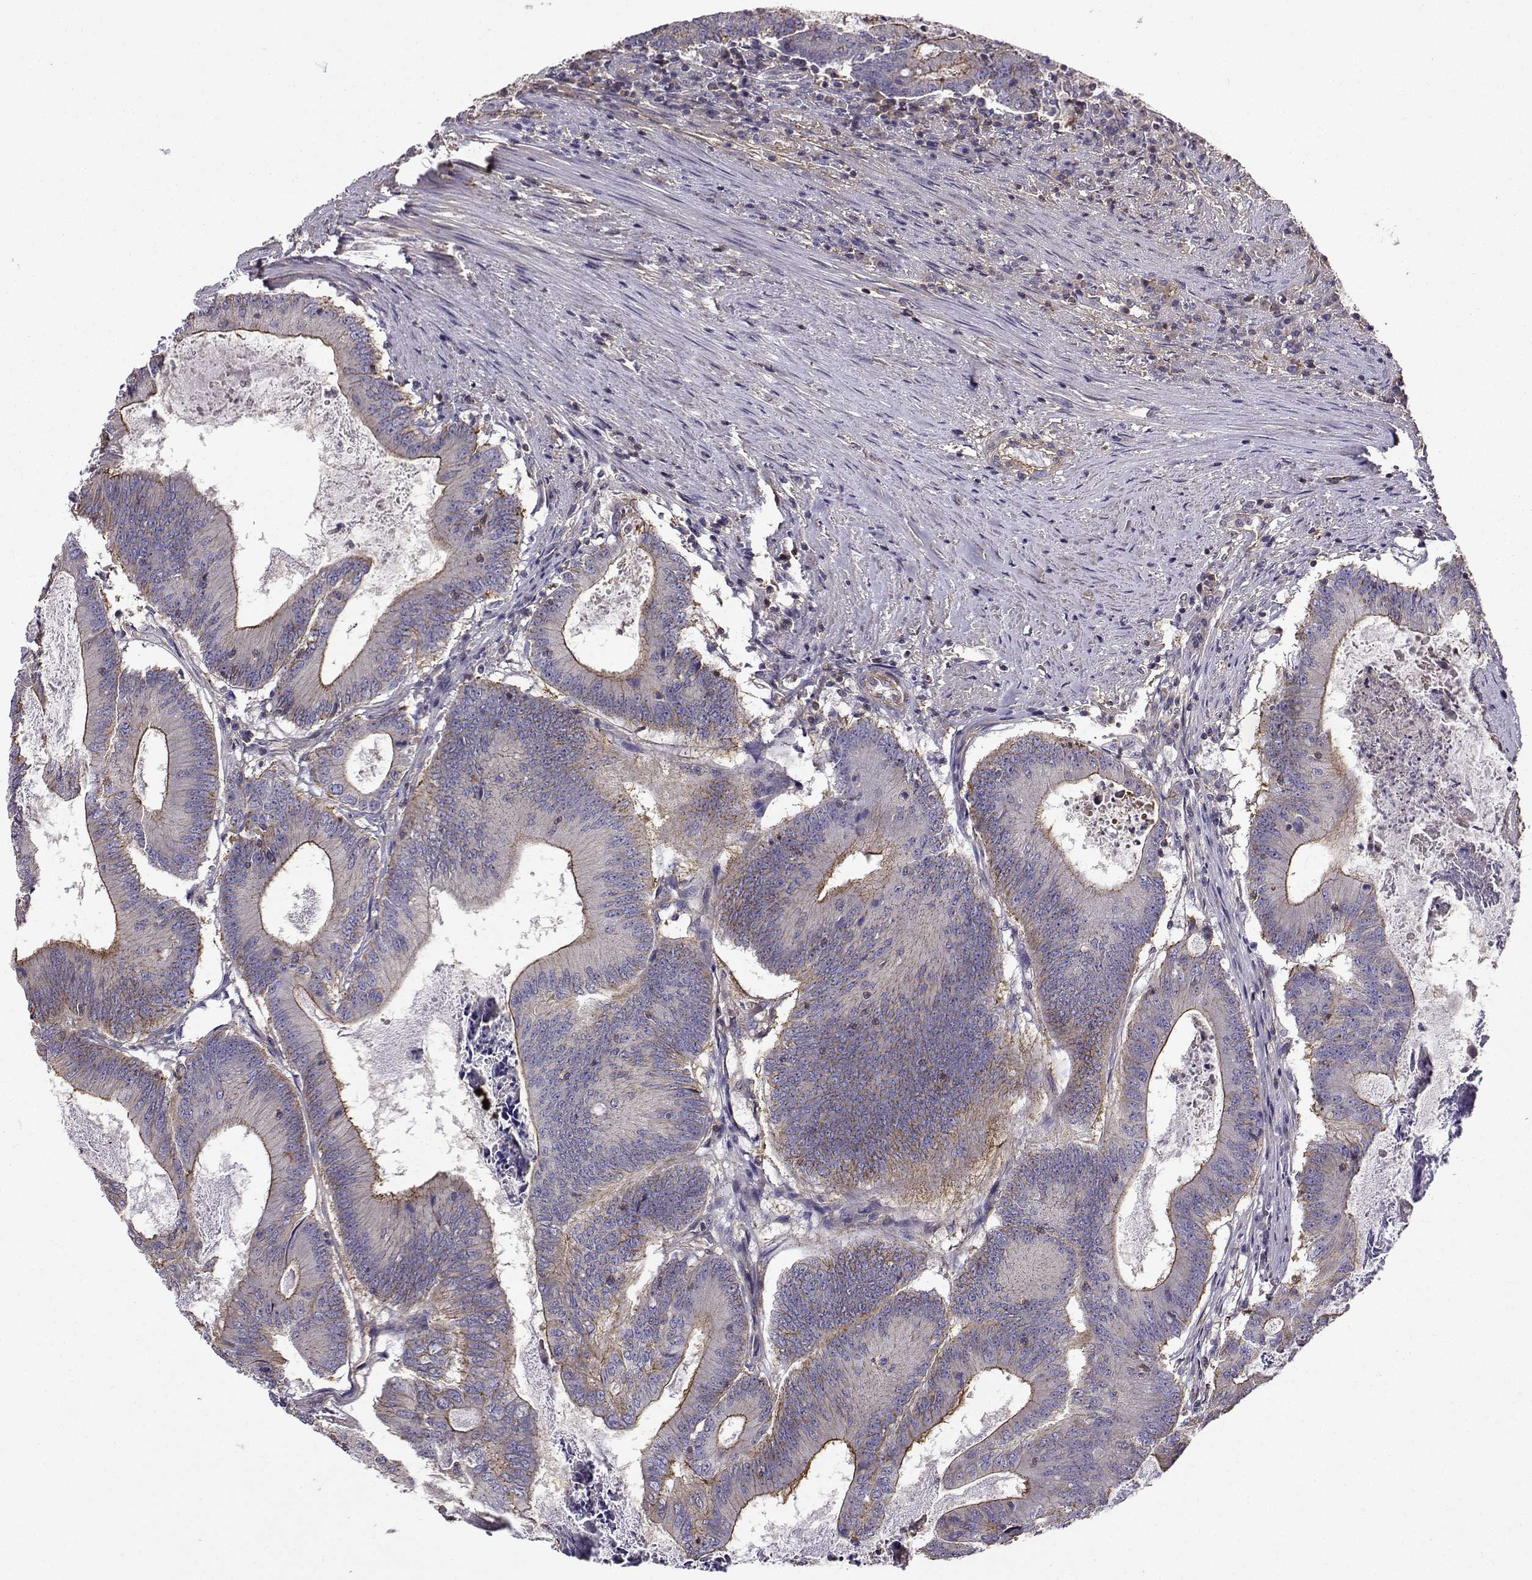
{"staining": {"intensity": "moderate", "quantity": "<25%", "location": "cytoplasmic/membranous"}, "tissue": "colorectal cancer", "cell_type": "Tumor cells", "image_type": "cancer", "snomed": [{"axis": "morphology", "description": "Adenocarcinoma, NOS"}, {"axis": "topography", "description": "Colon"}], "caption": "IHC staining of colorectal adenocarcinoma, which reveals low levels of moderate cytoplasmic/membranous expression in about <25% of tumor cells indicating moderate cytoplasmic/membranous protein staining. The staining was performed using DAB (brown) for protein detection and nuclei were counterstained in hematoxylin (blue).", "gene": "ITGB8", "patient": {"sex": "female", "age": 70}}